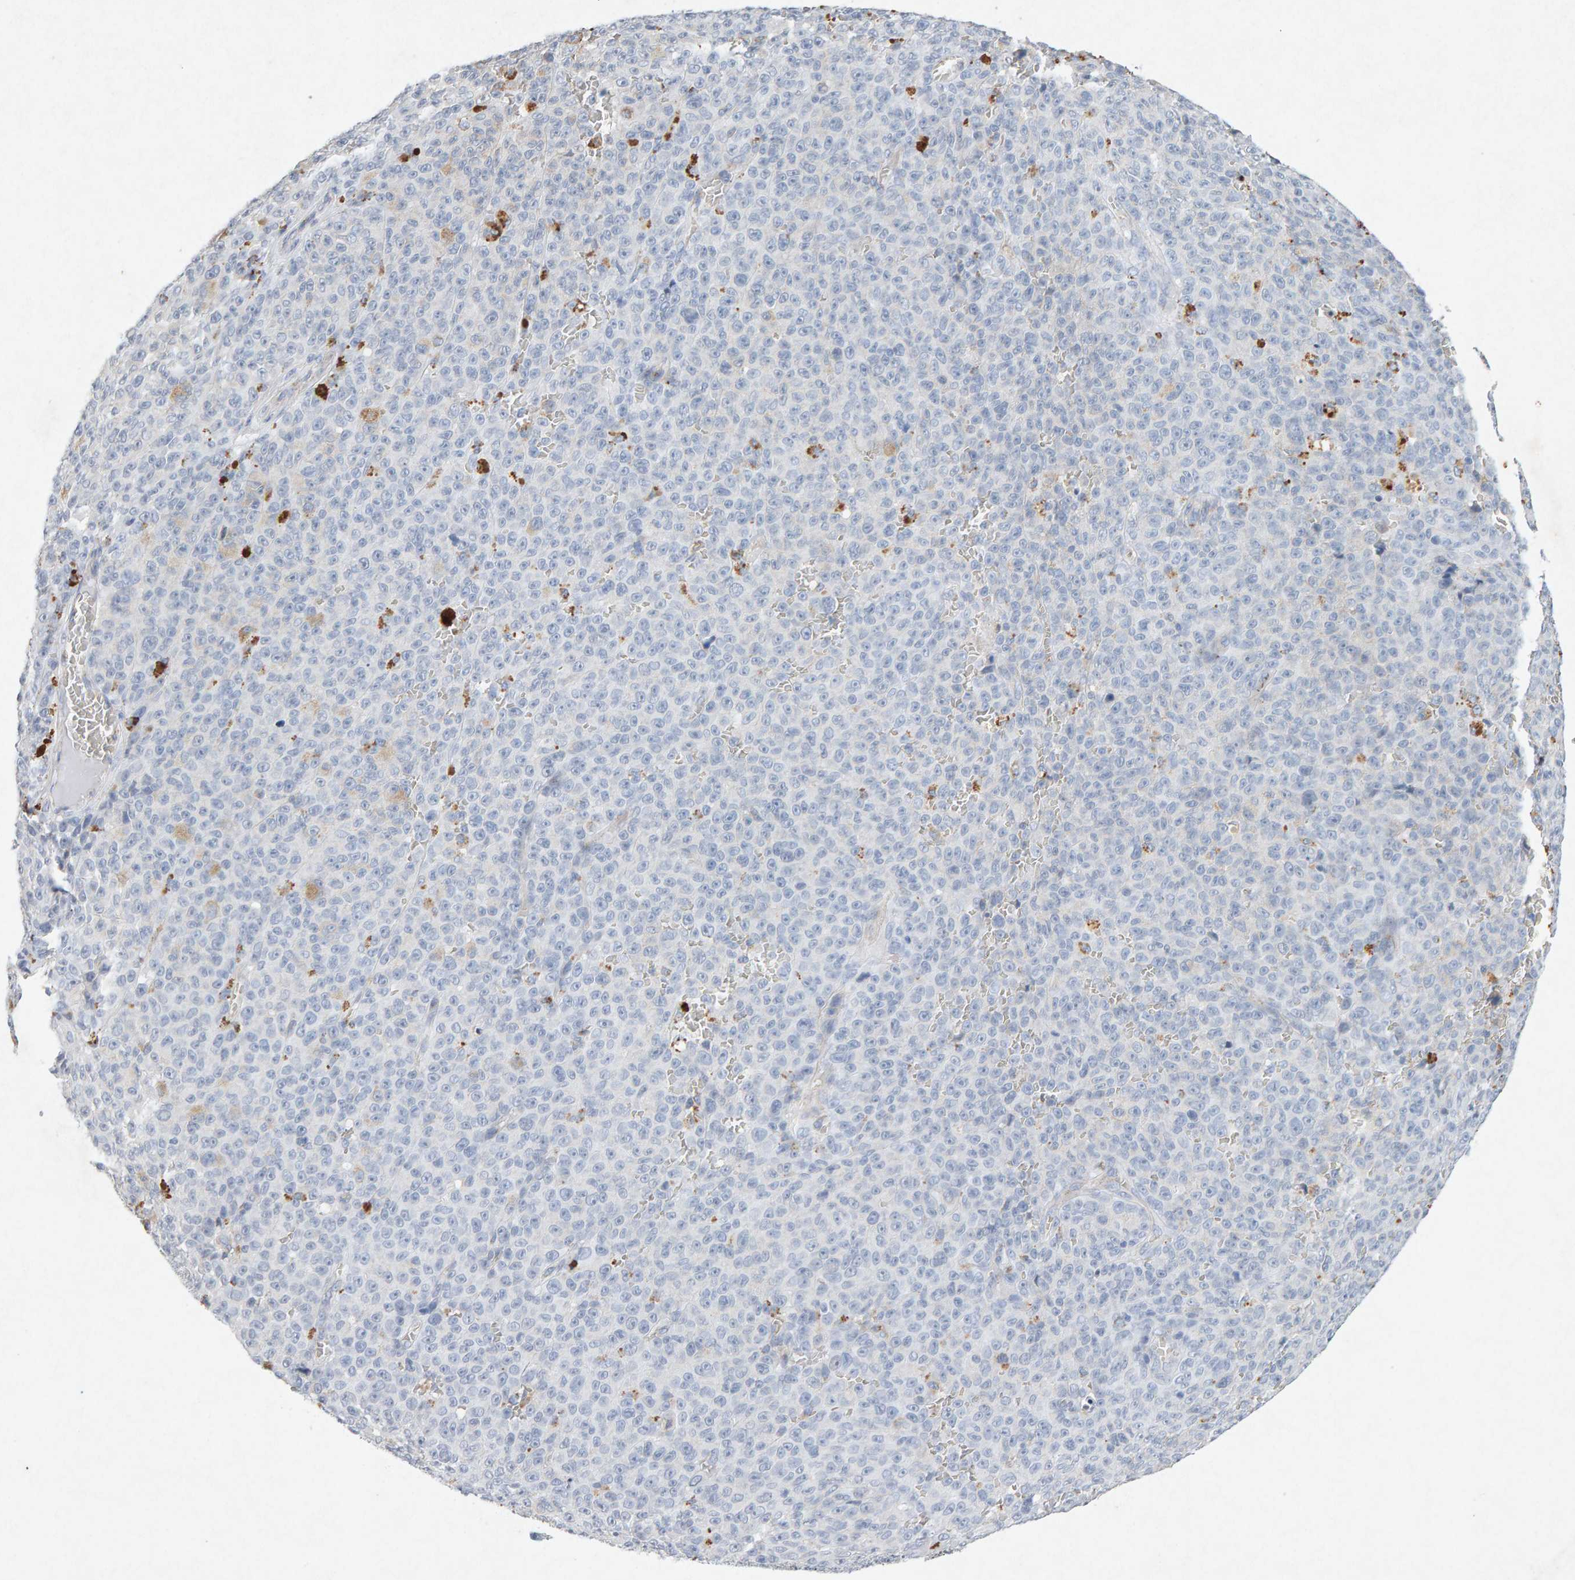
{"staining": {"intensity": "negative", "quantity": "none", "location": "none"}, "tissue": "melanoma", "cell_type": "Tumor cells", "image_type": "cancer", "snomed": [{"axis": "morphology", "description": "Malignant melanoma, NOS"}, {"axis": "topography", "description": "Skin"}], "caption": "Tumor cells show no significant staining in melanoma.", "gene": "PTPRM", "patient": {"sex": "female", "age": 82}}